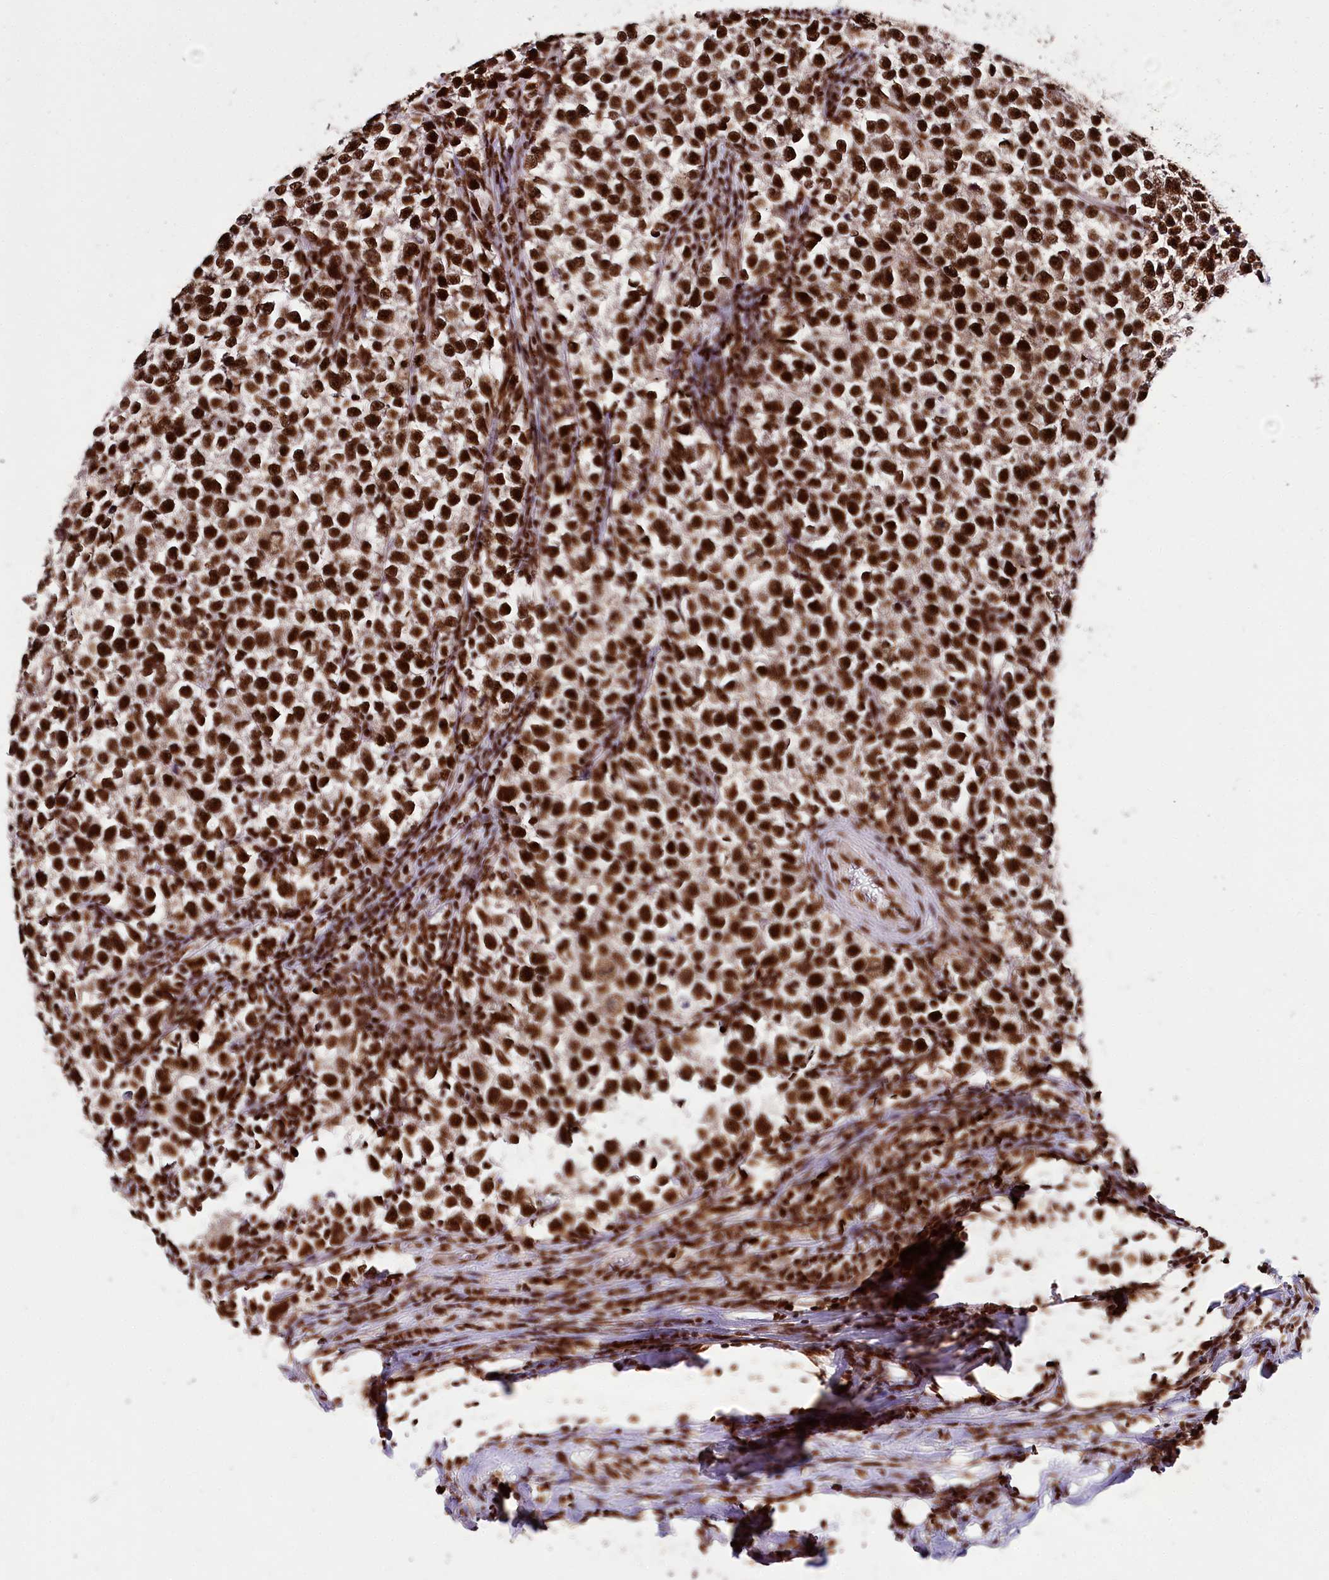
{"staining": {"intensity": "strong", "quantity": ">75%", "location": "nuclear"}, "tissue": "testis cancer", "cell_type": "Tumor cells", "image_type": "cancer", "snomed": [{"axis": "morphology", "description": "Normal tissue, NOS"}, {"axis": "morphology", "description": "Seminoma, NOS"}, {"axis": "topography", "description": "Testis"}], "caption": "Immunohistochemical staining of human seminoma (testis) demonstrates strong nuclear protein expression in approximately >75% of tumor cells.", "gene": "SMARCE1", "patient": {"sex": "male", "age": 43}}